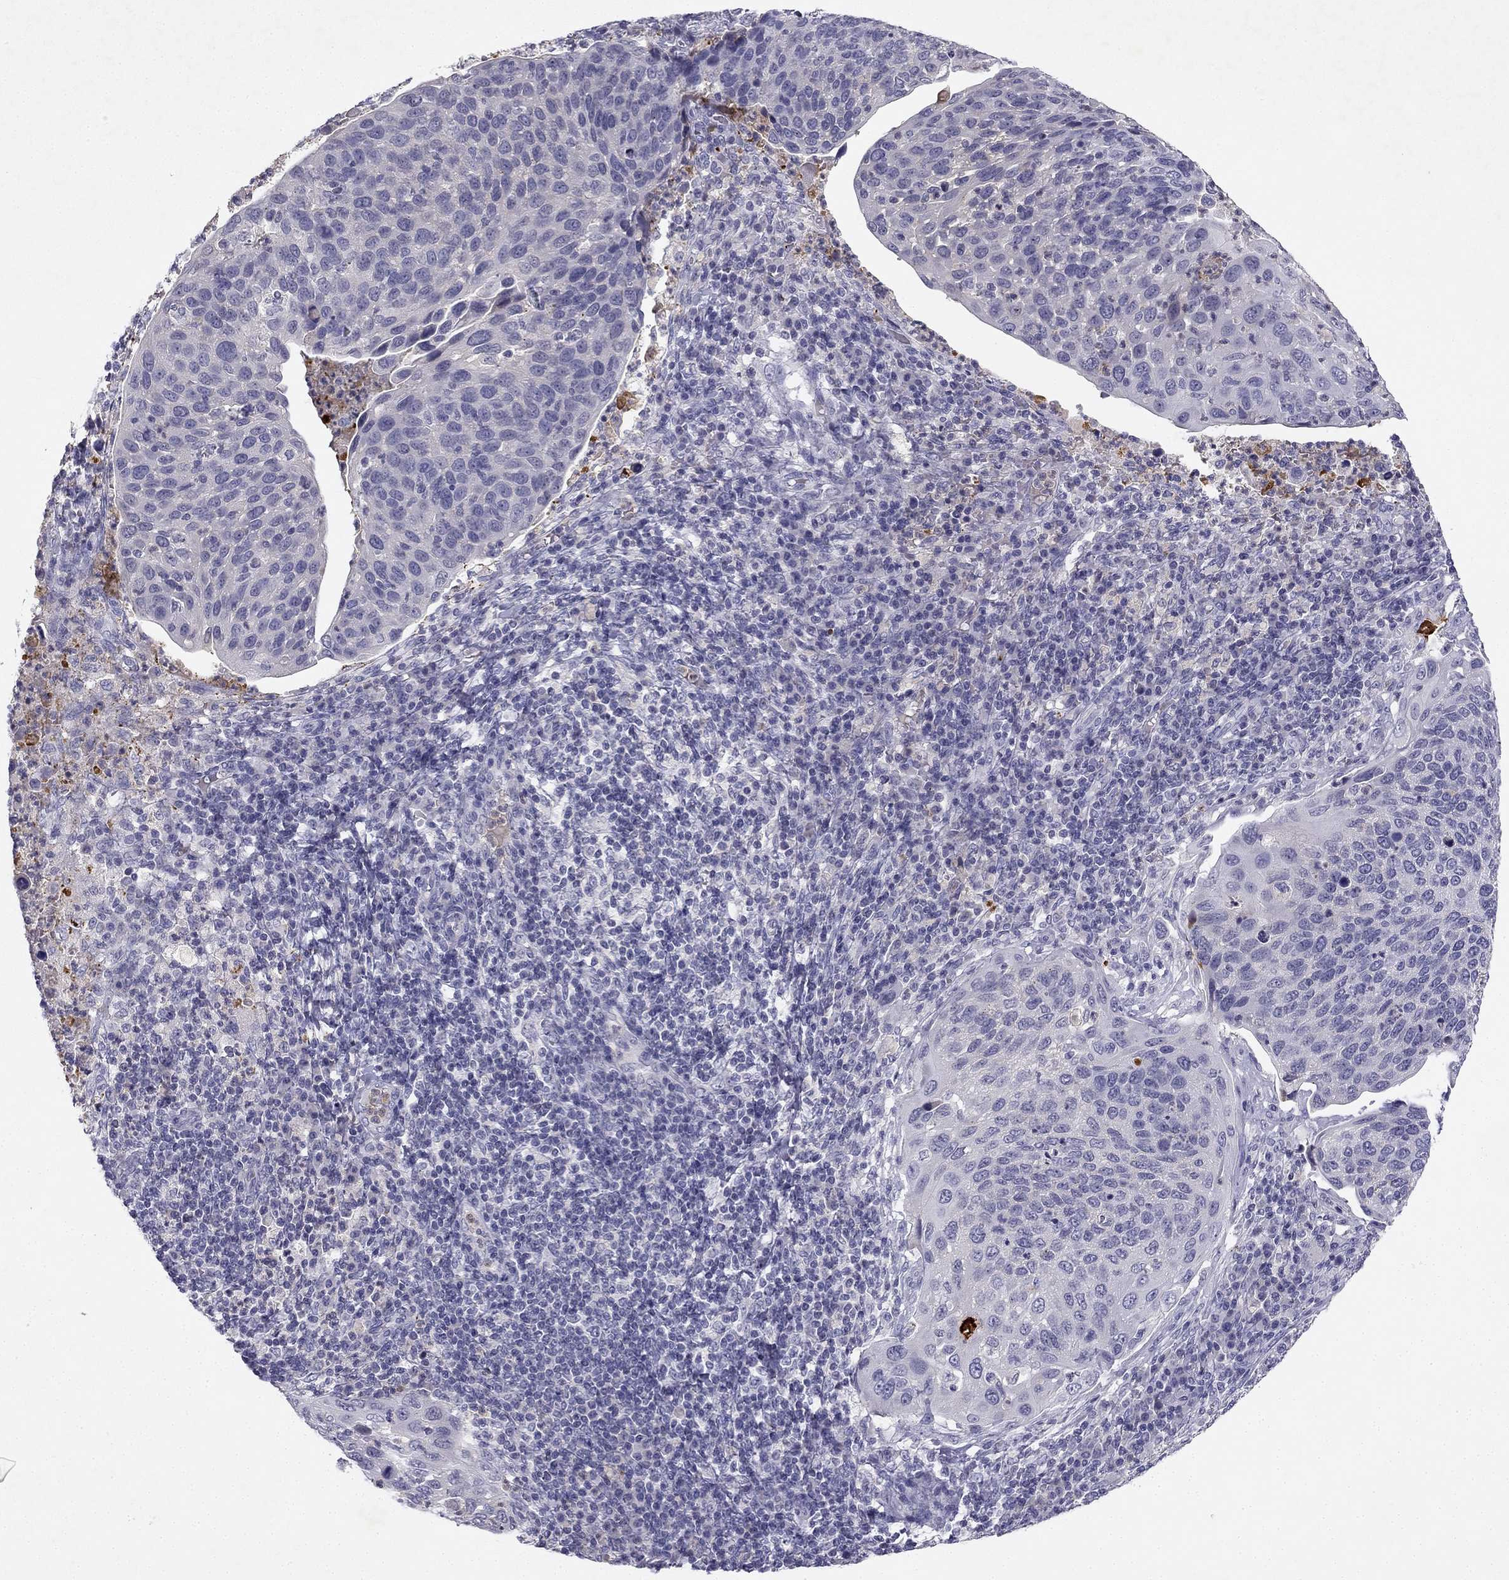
{"staining": {"intensity": "negative", "quantity": "none", "location": "none"}, "tissue": "cervical cancer", "cell_type": "Tumor cells", "image_type": "cancer", "snomed": [{"axis": "morphology", "description": "Squamous cell carcinoma, NOS"}, {"axis": "topography", "description": "Cervix"}], "caption": "Immunohistochemistry of cervical squamous cell carcinoma displays no expression in tumor cells.", "gene": "SLC6A4", "patient": {"sex": "female", "age": 54}}